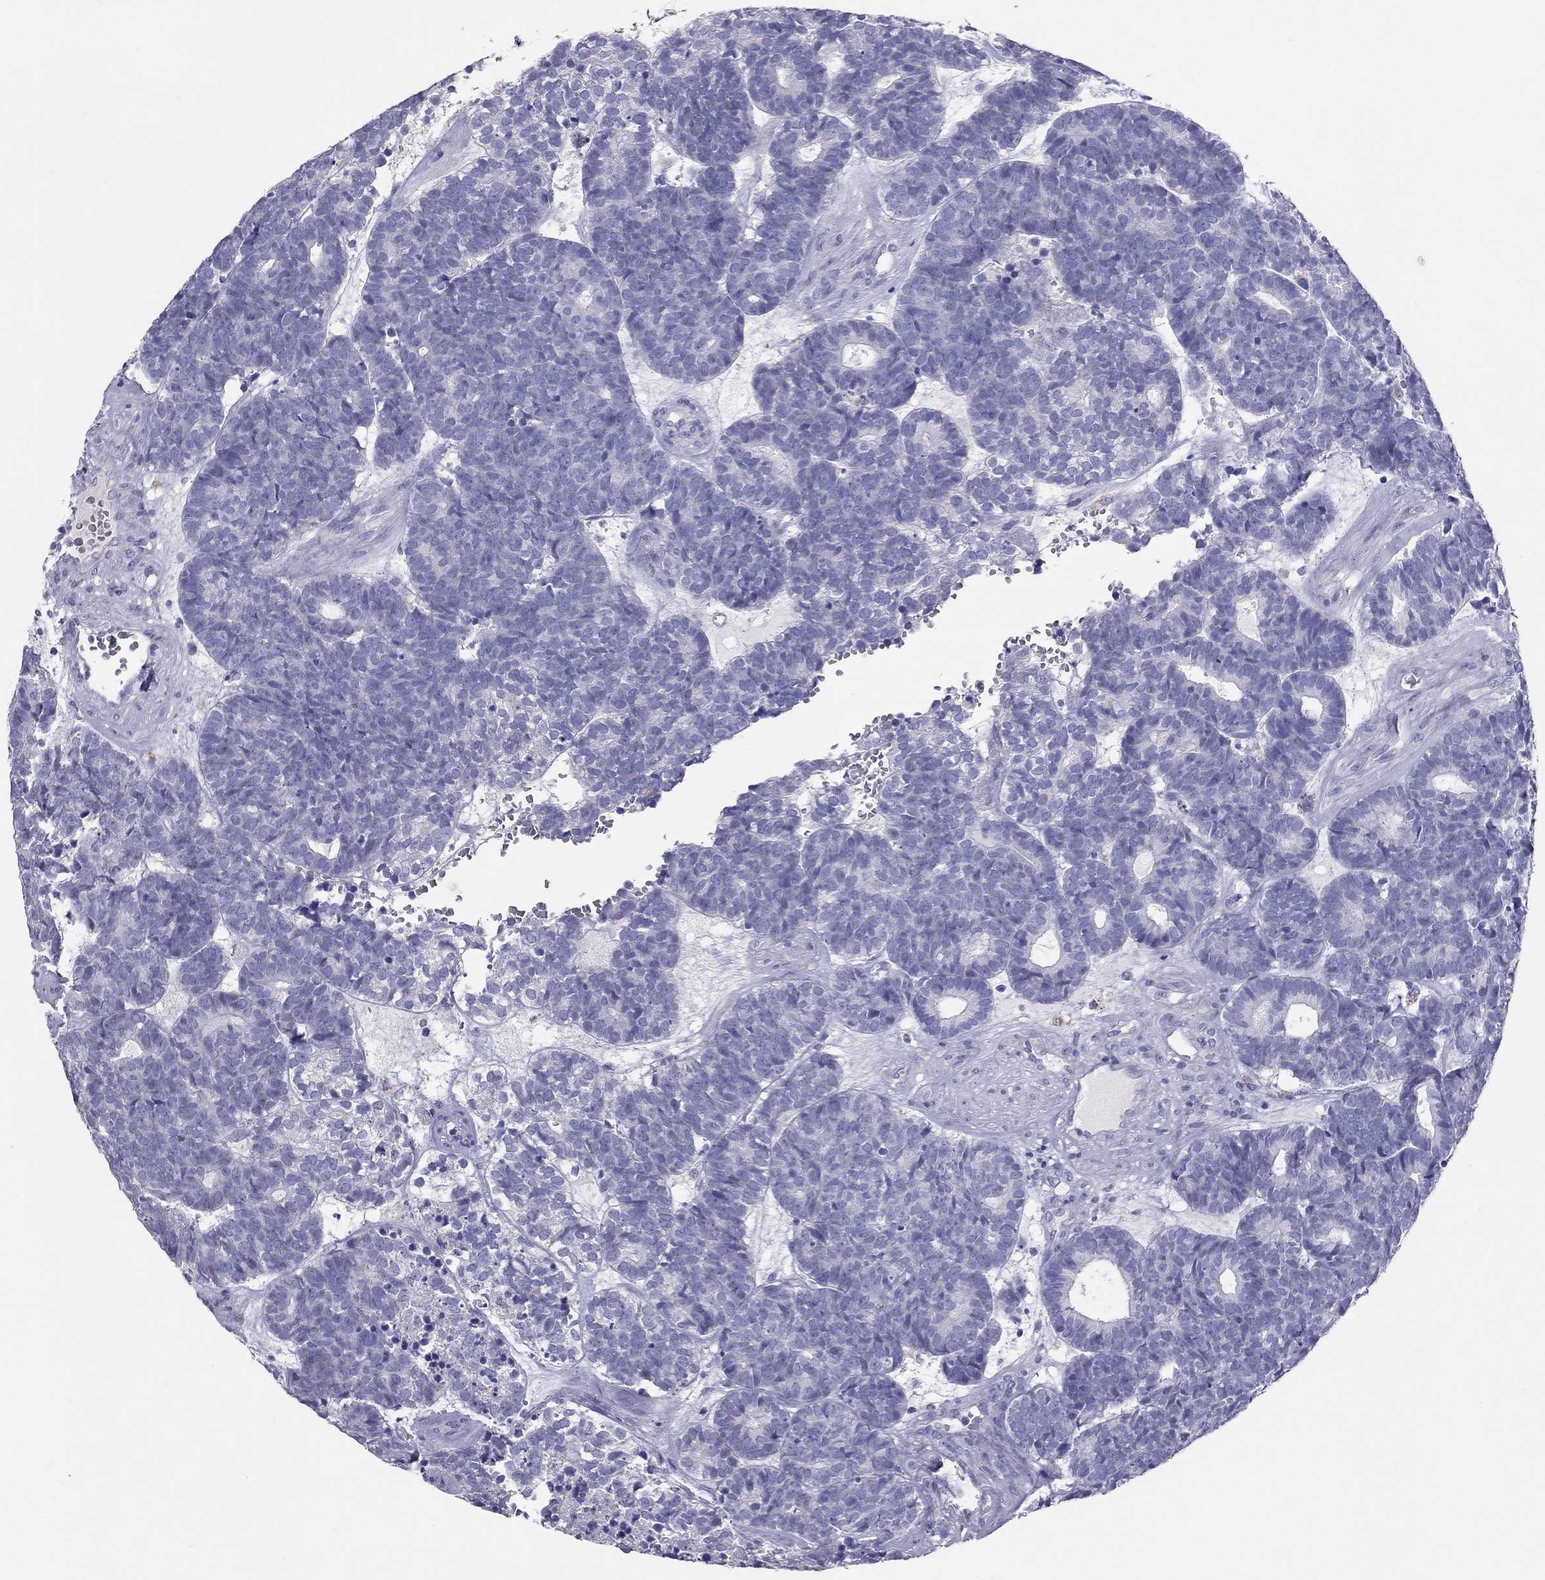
{"staining": {"intensity": "negative", "quantity": "none", "location": "none"}, "tissue": "head and neck cancer", "cell_type": "Tumor cells", "image_type": "cancer", "snomed": [{"axis": "morphology", "description": "Adenocarcinoma, NOS"}, {"axis": "topography", "description": "Head-Neck"}], "caption": "Tumor cells are negative for protein expression in human adenocarcinoma (head and neck). (Stains: DAB IHC with hematoxylin counter stain, Microscopy: brightfield microscopy at high magnification).", "gene": "IL17REL", "patient": {"sex": "female", "age": 81}}